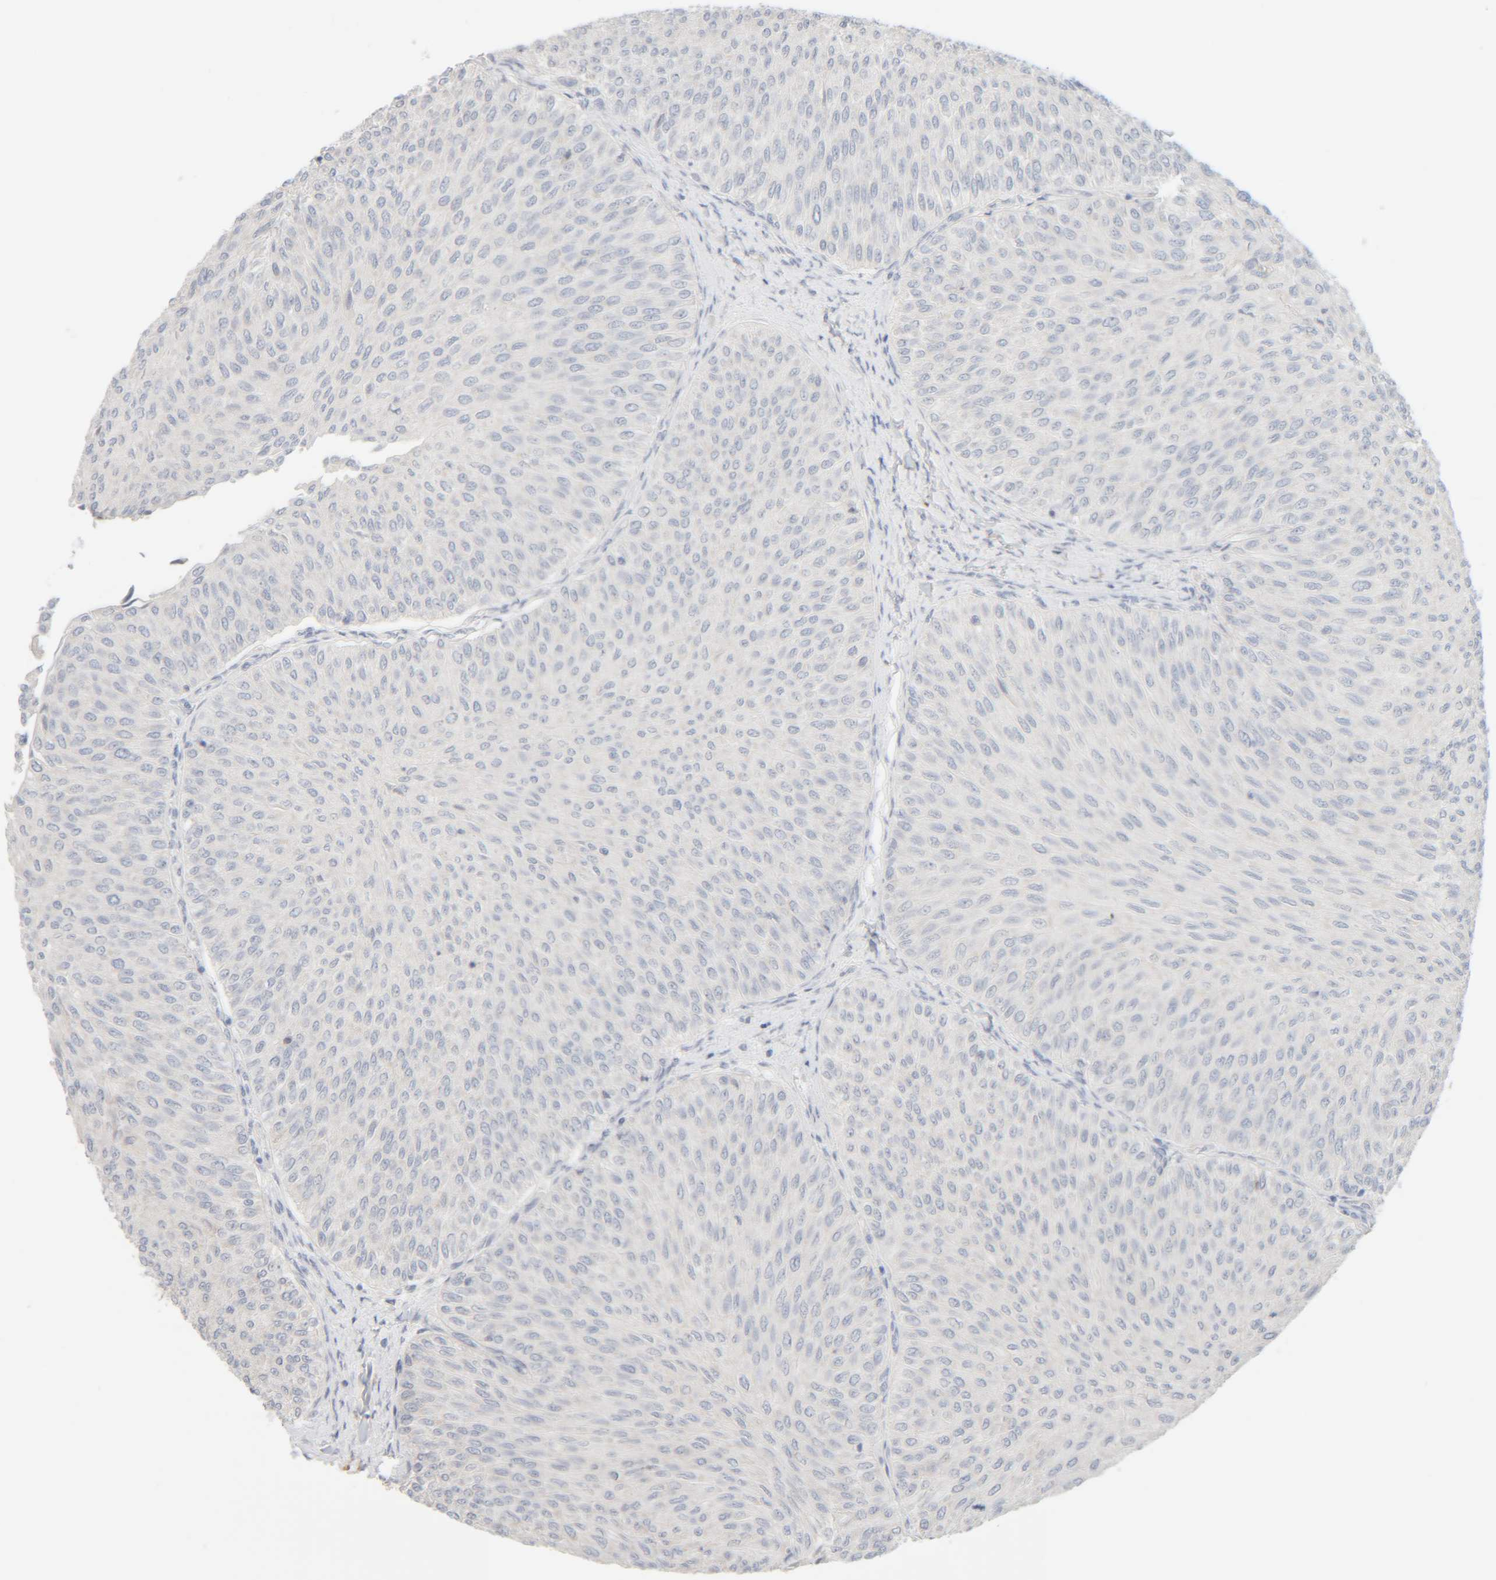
{"staining": {"intensity": "negative", "quantity": "none", "location": "none"}, "tissue": "urothelial cancer", "cell_type": "Tumor cells", "image_type": "cancer", "snomed": [{"axis": "morphology", "description": "Urothelial carcinoma, Low grade"}, {"axis": "topography", "description": "Urinary bladder"}], "caption": "Protein analysis of urothelial carcinoma (low-grade) demonstrates no significant positivity in tumor cells.", "gene": "RIDA", "patient": {"sex": "male", "age": 78}}